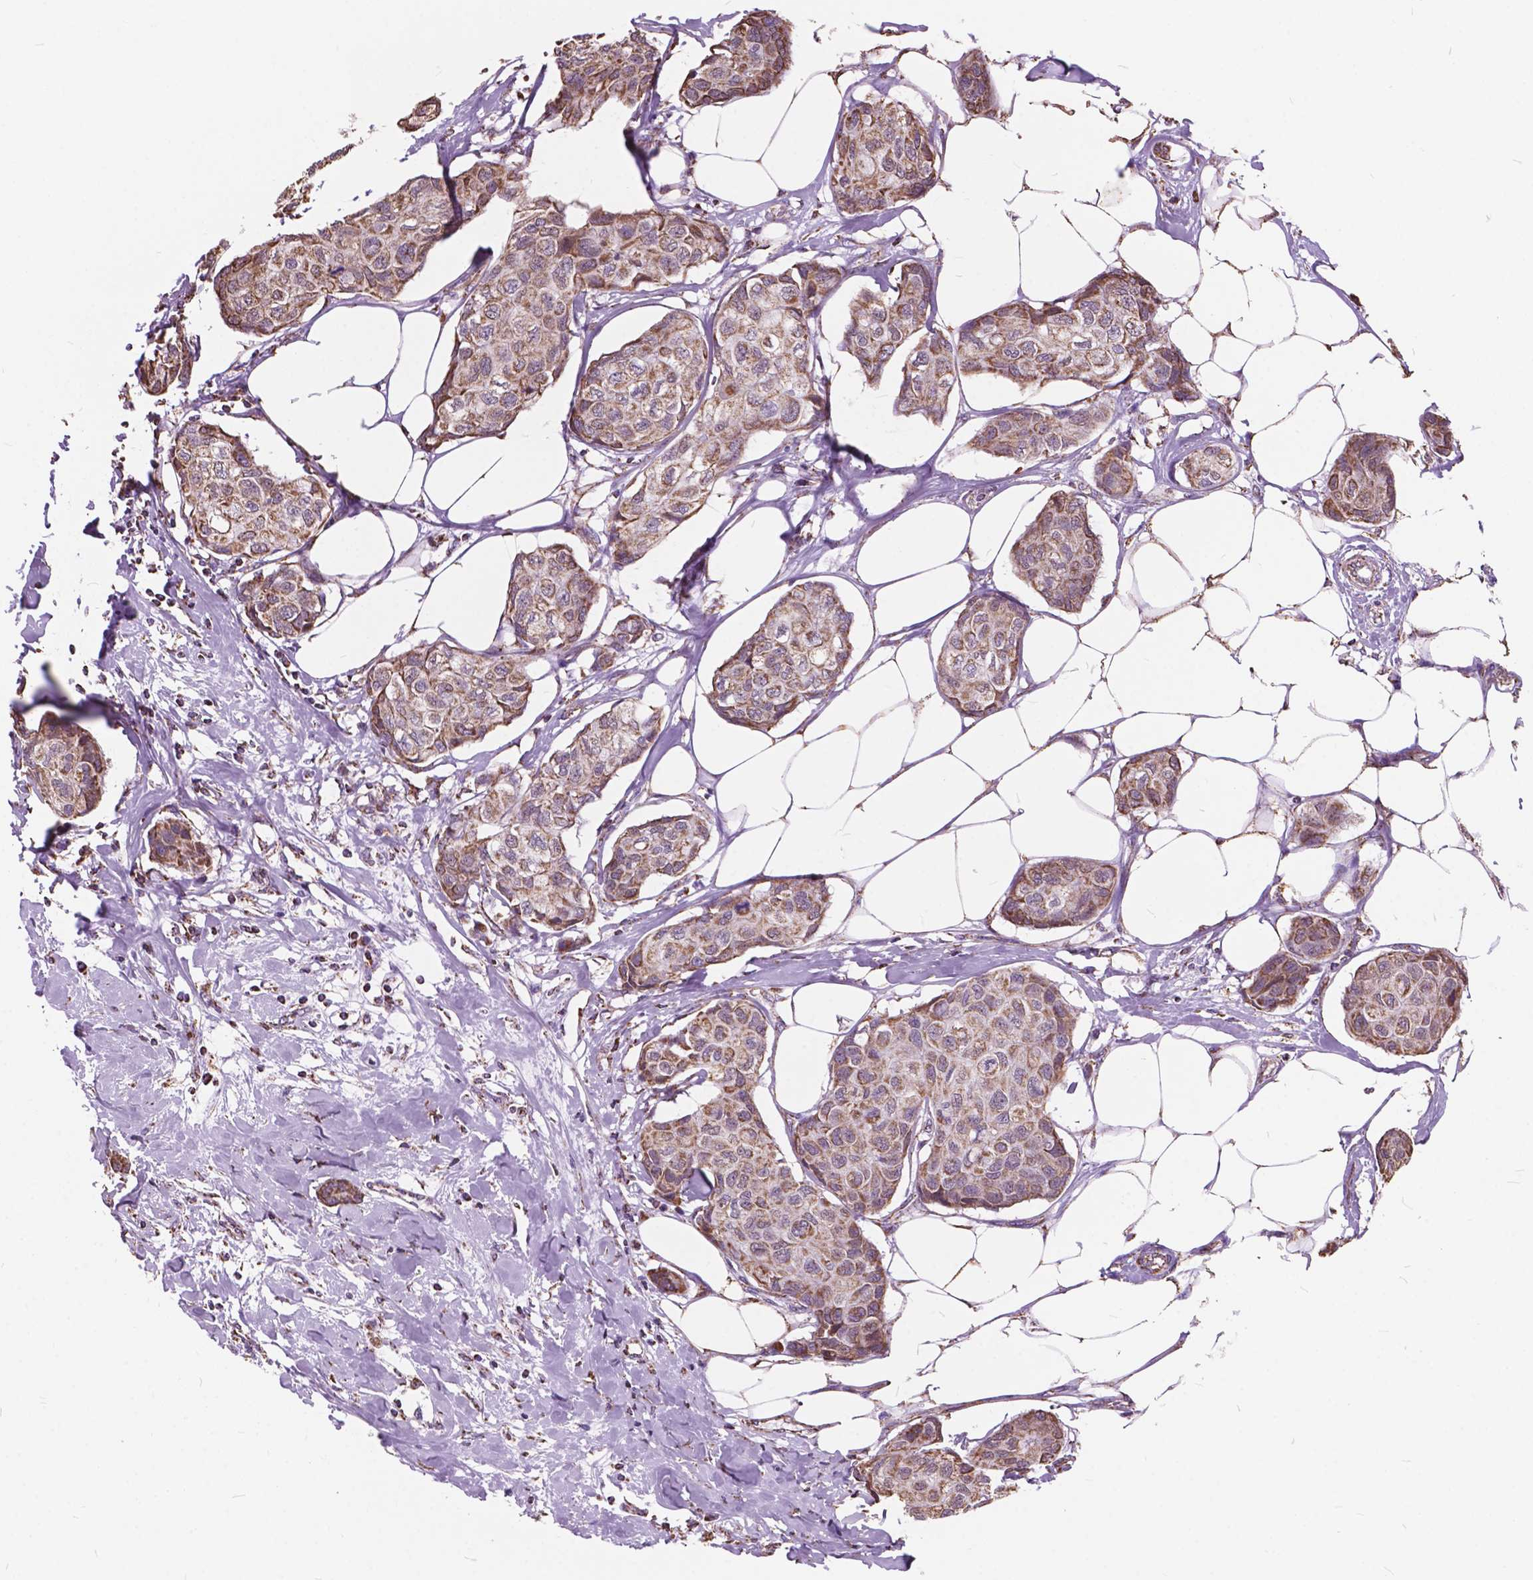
{"staining": {"intensity": "moderate", "quantity": ">75%", "location": "cytoplasmic/membranous"}, "tissue": "breast cancer", "cell_type": "Tumor cells", "image_type": "cancer", "snomed": [{"axis": "morphology", "description": "Duct carcinoma"}, {"axis": "topography", "description": "Breast"}], "caption": "Invasive ductal carcinoma (breast) was stained to show a protein in brown. There is medium levels of moderate cytoplasmic/membranous staining in about >75% of tumor cells.", "gene": "SCOC", "patient": {"sex": "female", "age": 80}}